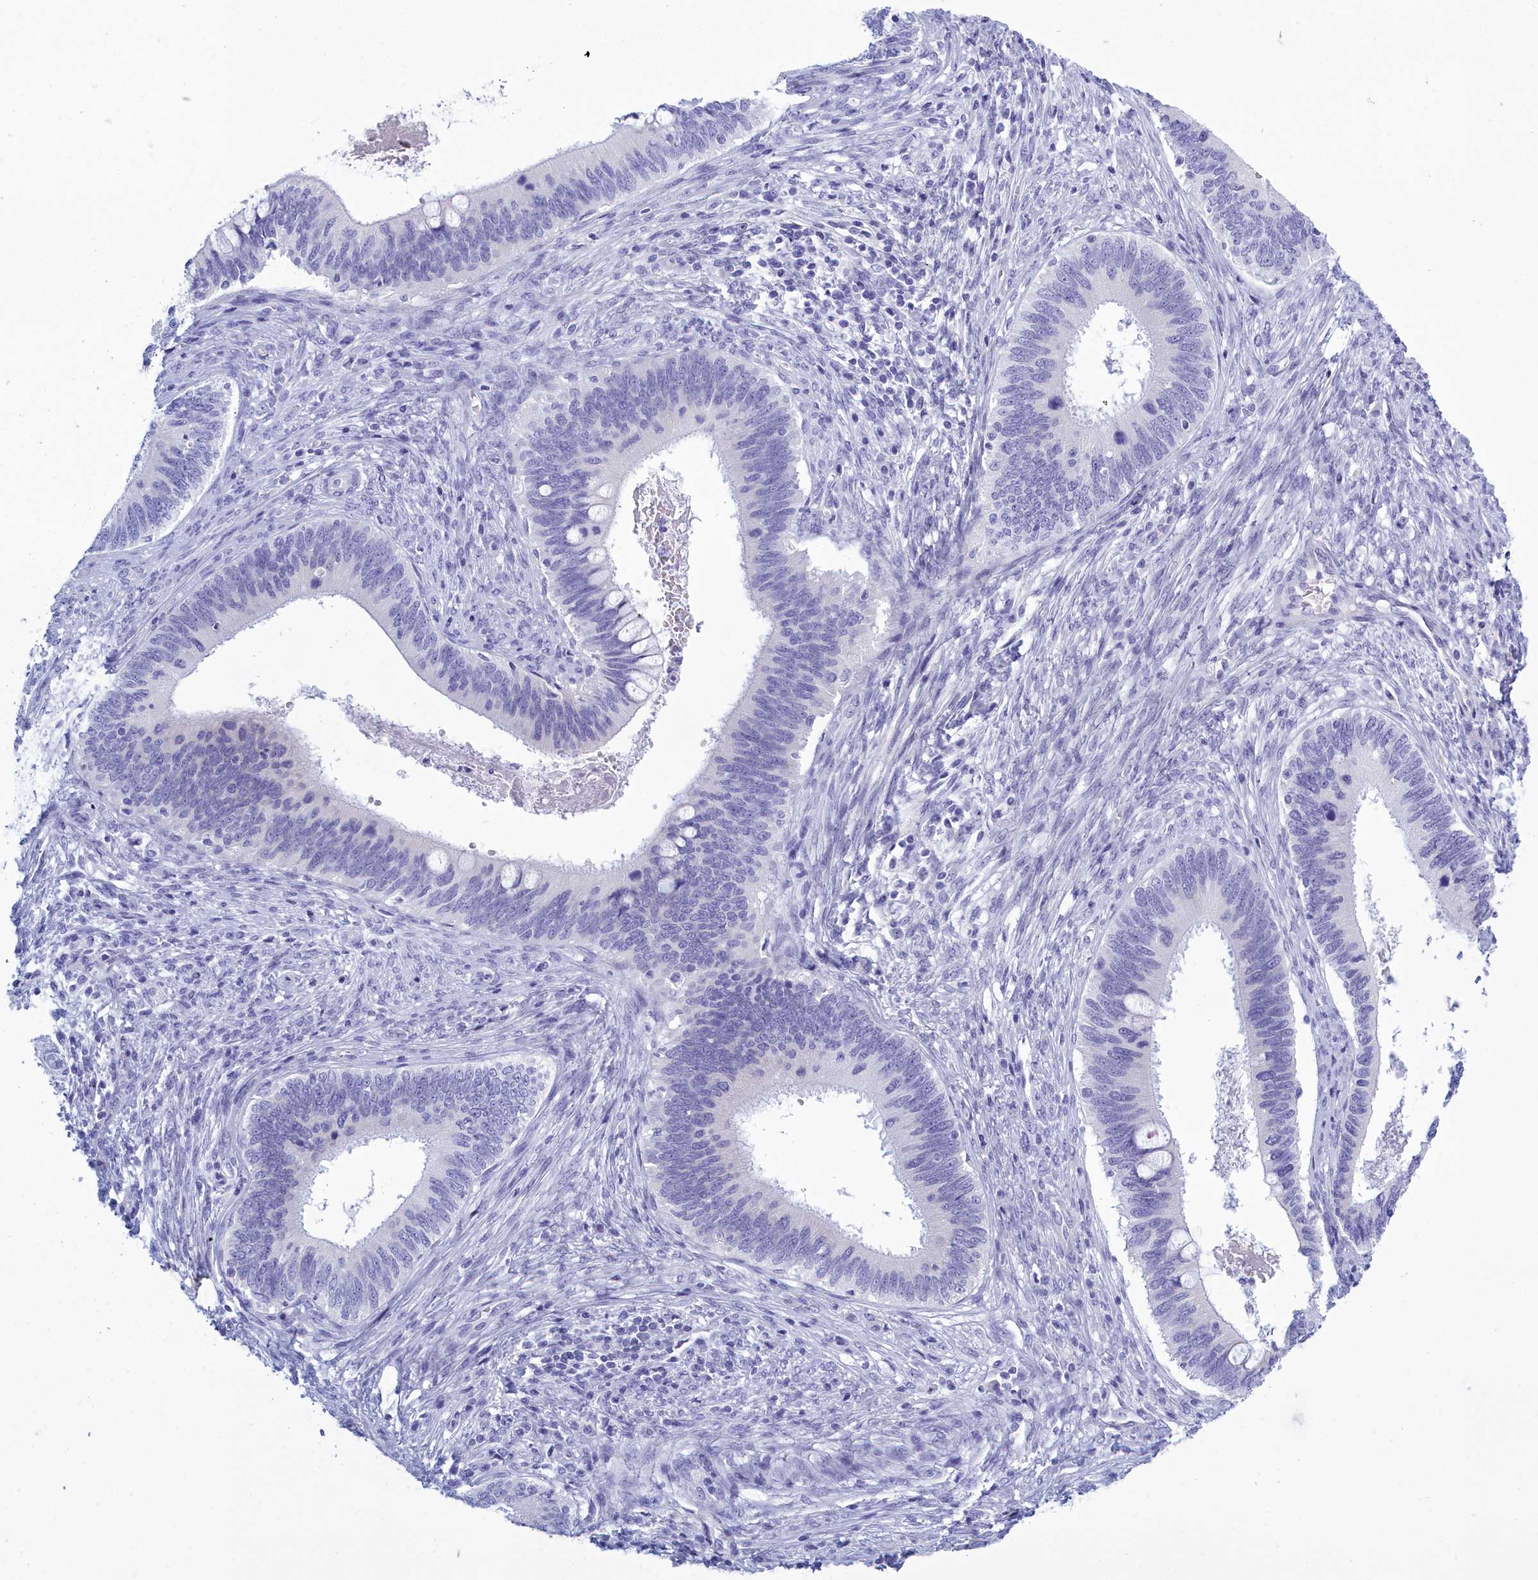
{"staining": {"intensity": "negative", "quantity": "none", "location": "none"}, "tissue": "cervical cancer", "cell_type": "Tumor cells", "image_type": "cancer", "snomed": [{"axis": "morphology", "description": "Adenocarcinoma, NOS"}, {"axis": "topography", "description": "Cervix"}], "caption": "Tumor cells show no significant protein expression in adenocarcinoma (cervical).", "gene": "TMEM97", "patient": {"sex": "female", "age": 42}}